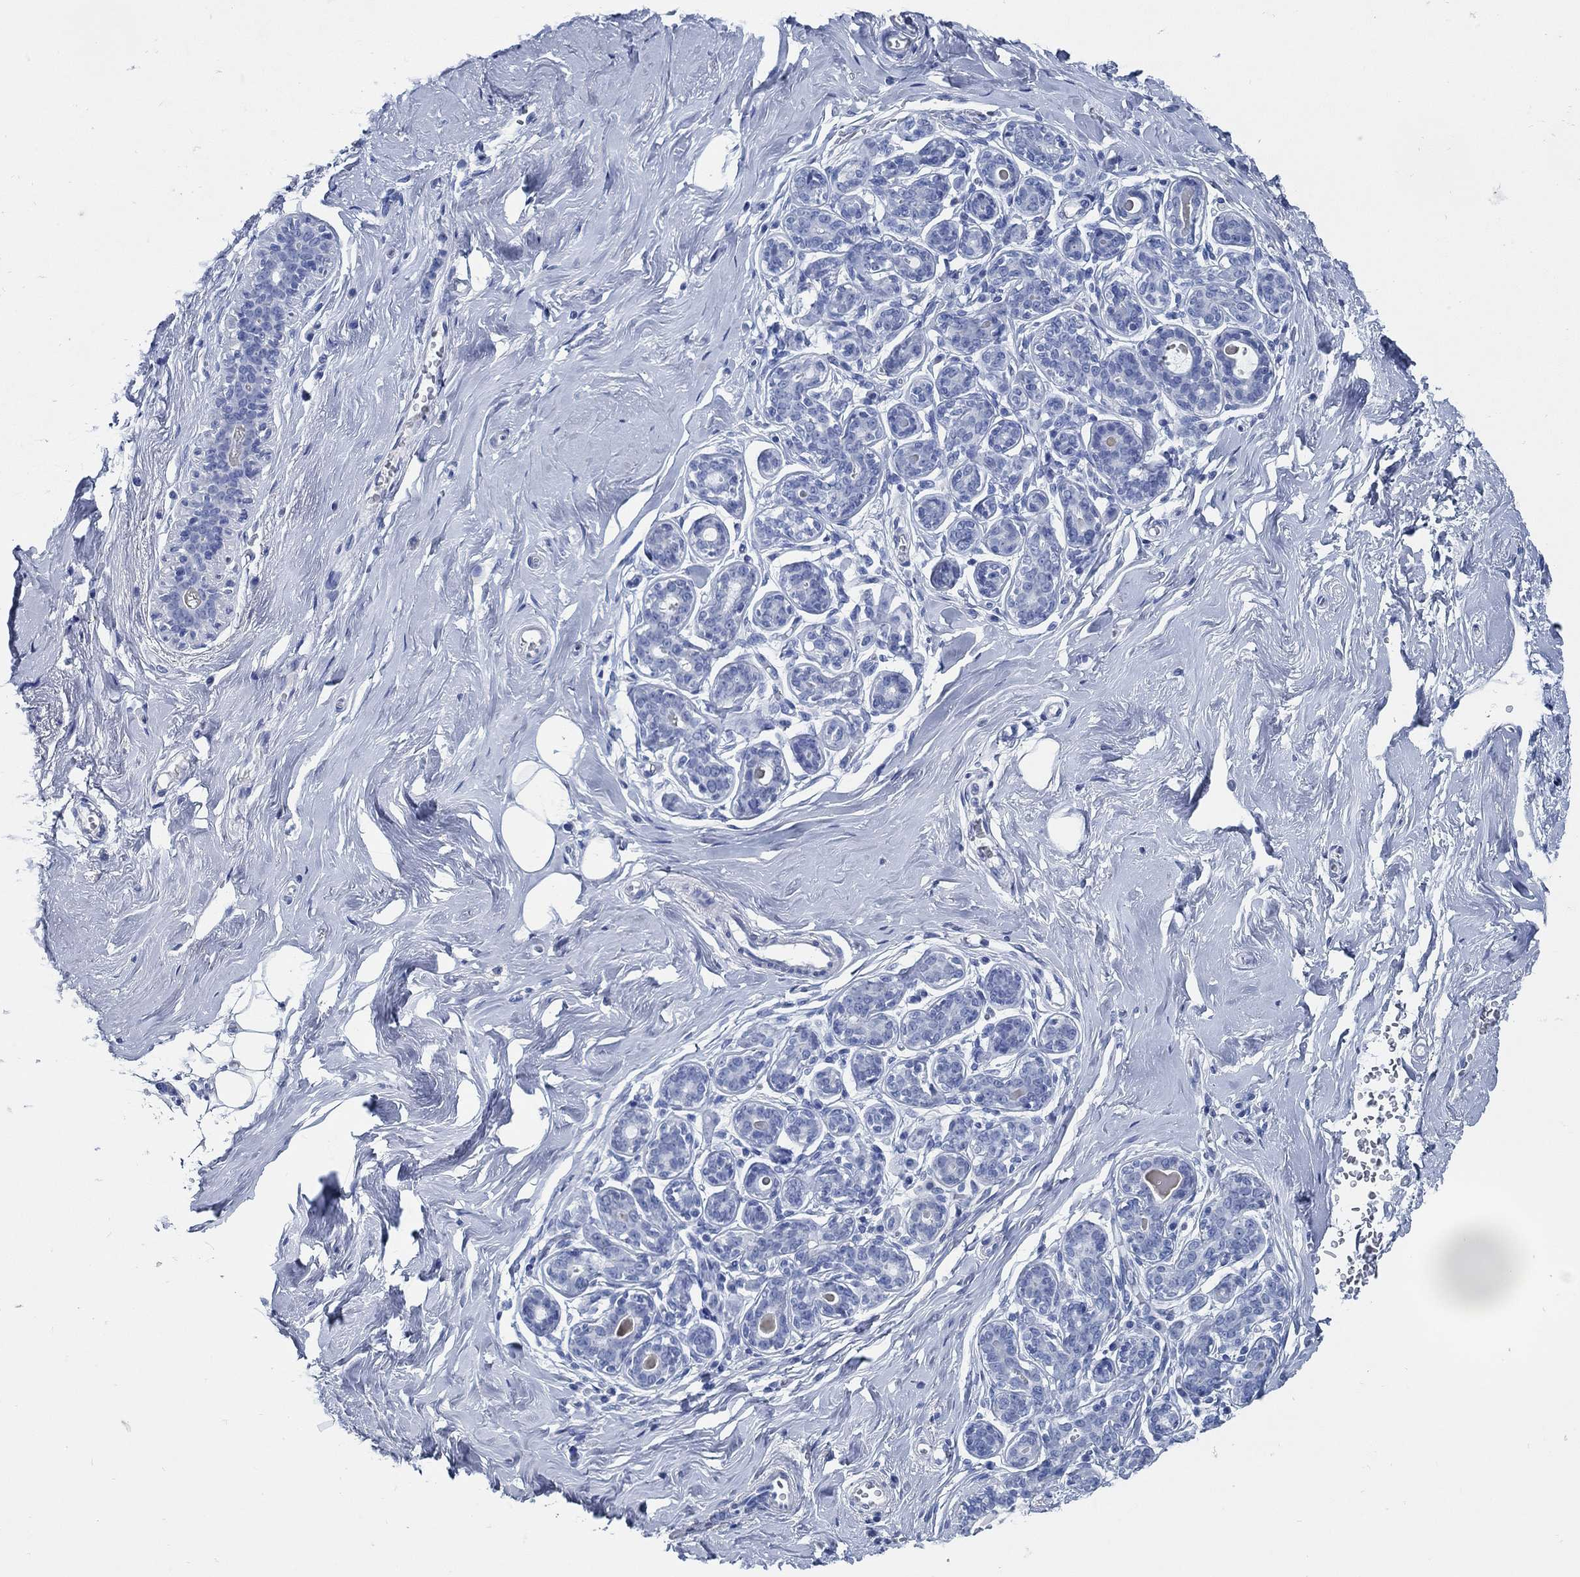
{"staining": {"intensity": "negative", "quantity": "none", "location": "none"}, "tissue": "breast", "cell_type": "Adipocytes", "image_type": "normal", "snomed": [{"axis": "morphology", "description": "Normal tissue, NOS"}, {"axis": "topography", "description": "Skin"}, {"axis": "topography", "description": "Breast"}], "caption": "Immunohistochemical staining of normal breast reveals no significant staining in adipocytes.", "gene": "SLC45A1", "patient": {"sex": "female", "age": 43}}